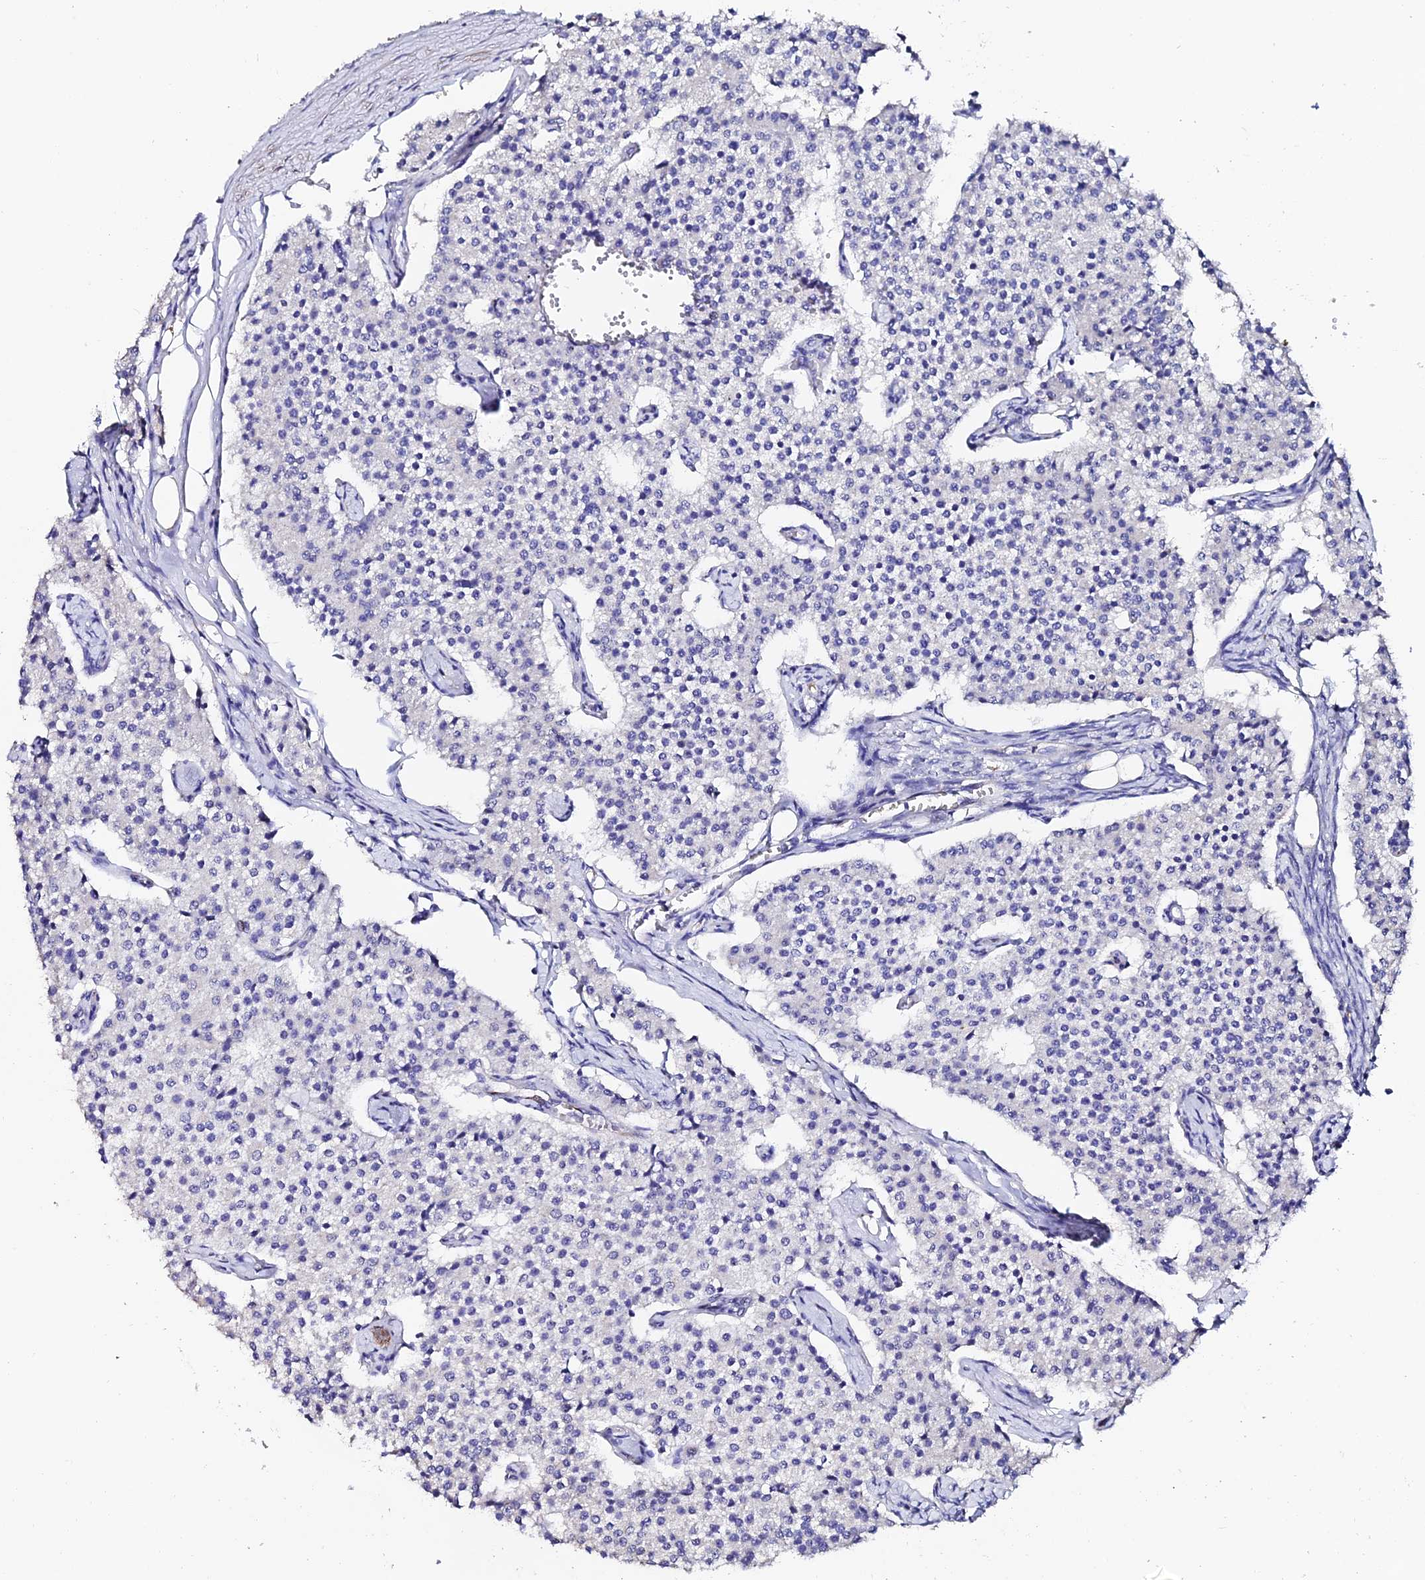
{"staining": {"intensity": "negative", "quantity": "none", "location": "none"}, "tissue": "carcinoid", "cell_type": "Tumor cells", "image_type": "cancer", "snomed": [{"axis": "morphology", "description": "Carcinoid, malignant, NOS"}, {"axis": "topography", "description": "Colon"}], "caption": "This is a micrograph of immunohistochemistry (IHC) staining of carcinoid (malignant), which shows no positivity in tumor cells. Brightfield microscopy of IHC stained with DAB (brown) and hematoxylin (blue), captured at high magnification.", "gene": "ESM1", "patient": {"sex": "female", "age": 52}}